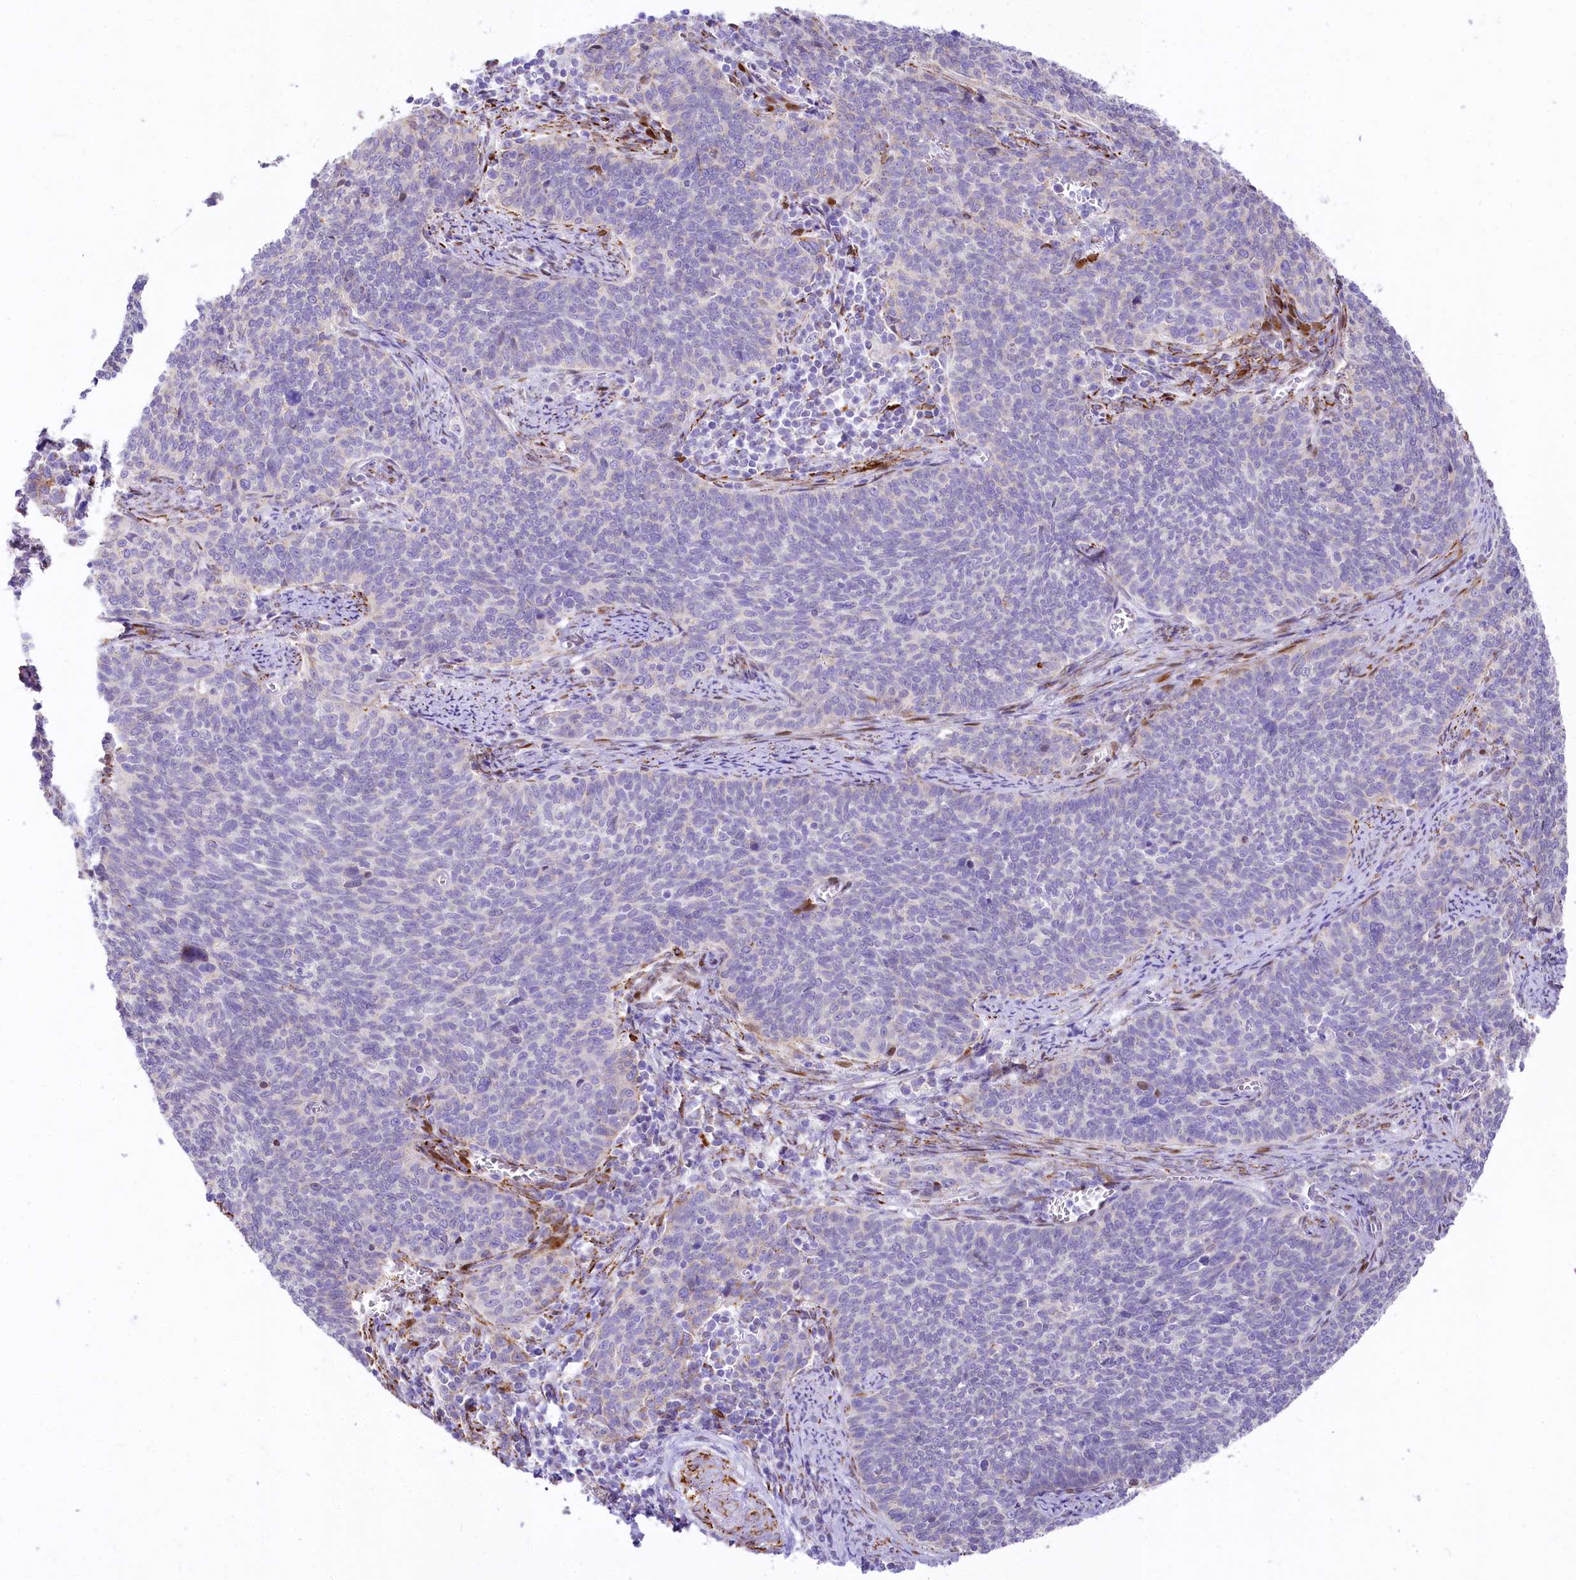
{"staining": {"intensity": "negative", "quantity": "none", "location": "none"}, "tissue": "cervical cancer", "cell_type": "Tumor cells", "image_type": "cancer", "snomed": [{"axis": "morphology", "description": "Squamous cell carcinoma, NOS"}, {"axis": "topography", "description": "Cervix"}], "caption": "Tumor cells are negative for protein expression in human cervical cancer (squamous cell carcinoma).", "gene": "PPIP5K2", "patient": {"sex": "female", "age": 39}}